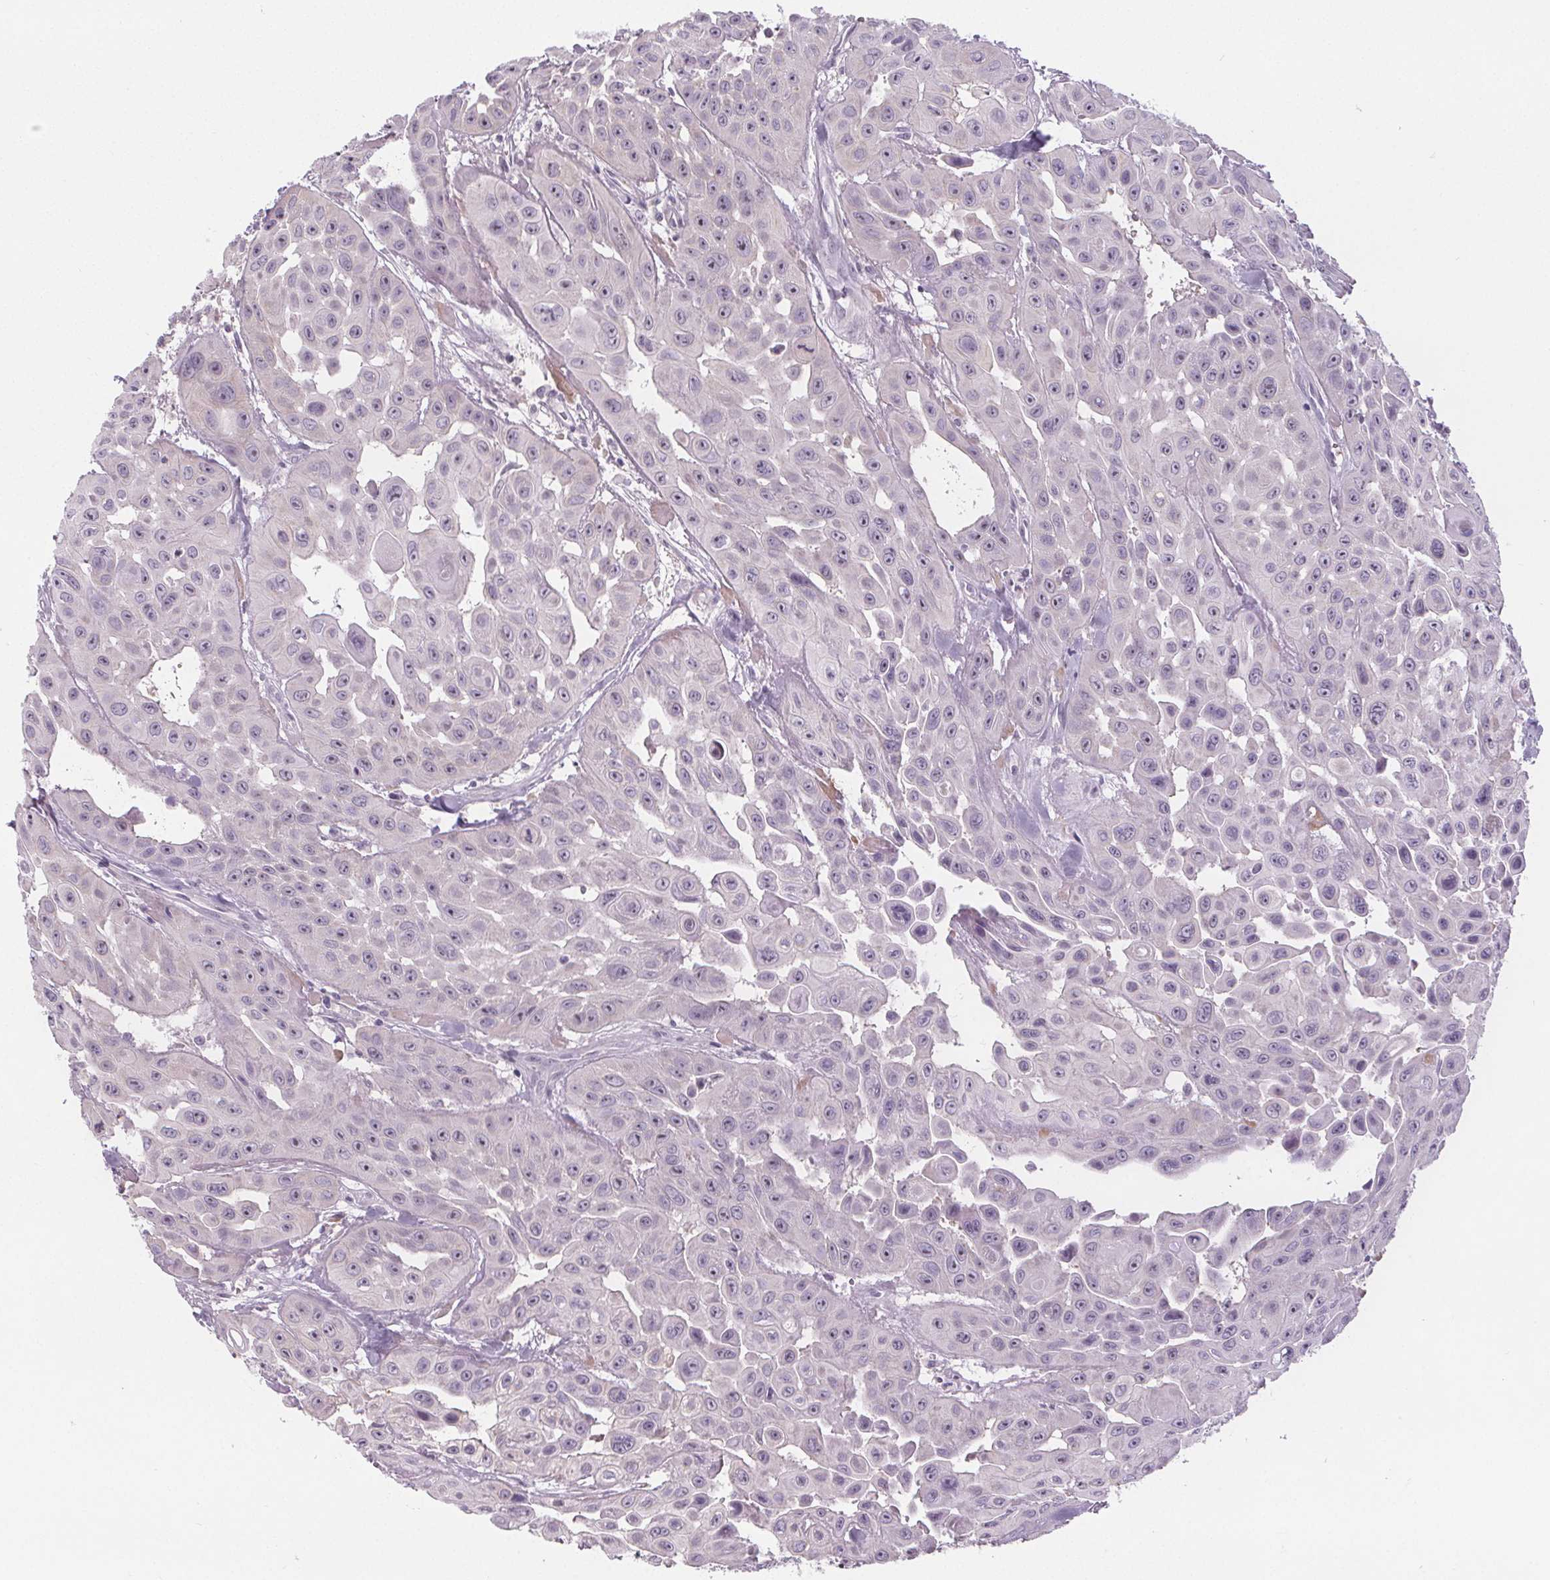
{"staining": {"intensity": "moderate", "quantity": "25%-75%", "location": "nuclear"}, "tissue": "head and neck cancer", "cell_type": "Tumor cells", "image_type": "cancer", "snomed": [{"axis": "morphology", "description": "Adenocarcinoma, NOS"}, {"axis": "topography", "description": "Head-Neck"}], "caption": "DAB immunohistochemical staining of human head and neck cancer shows moderate nuclear protein expression in approximately 25%-75% of tumor cells. (DAB IHC with brightfield microscopy, high magnification).", "gene": "NOLC1", "patient": {"sex": "male", "age": 73}}